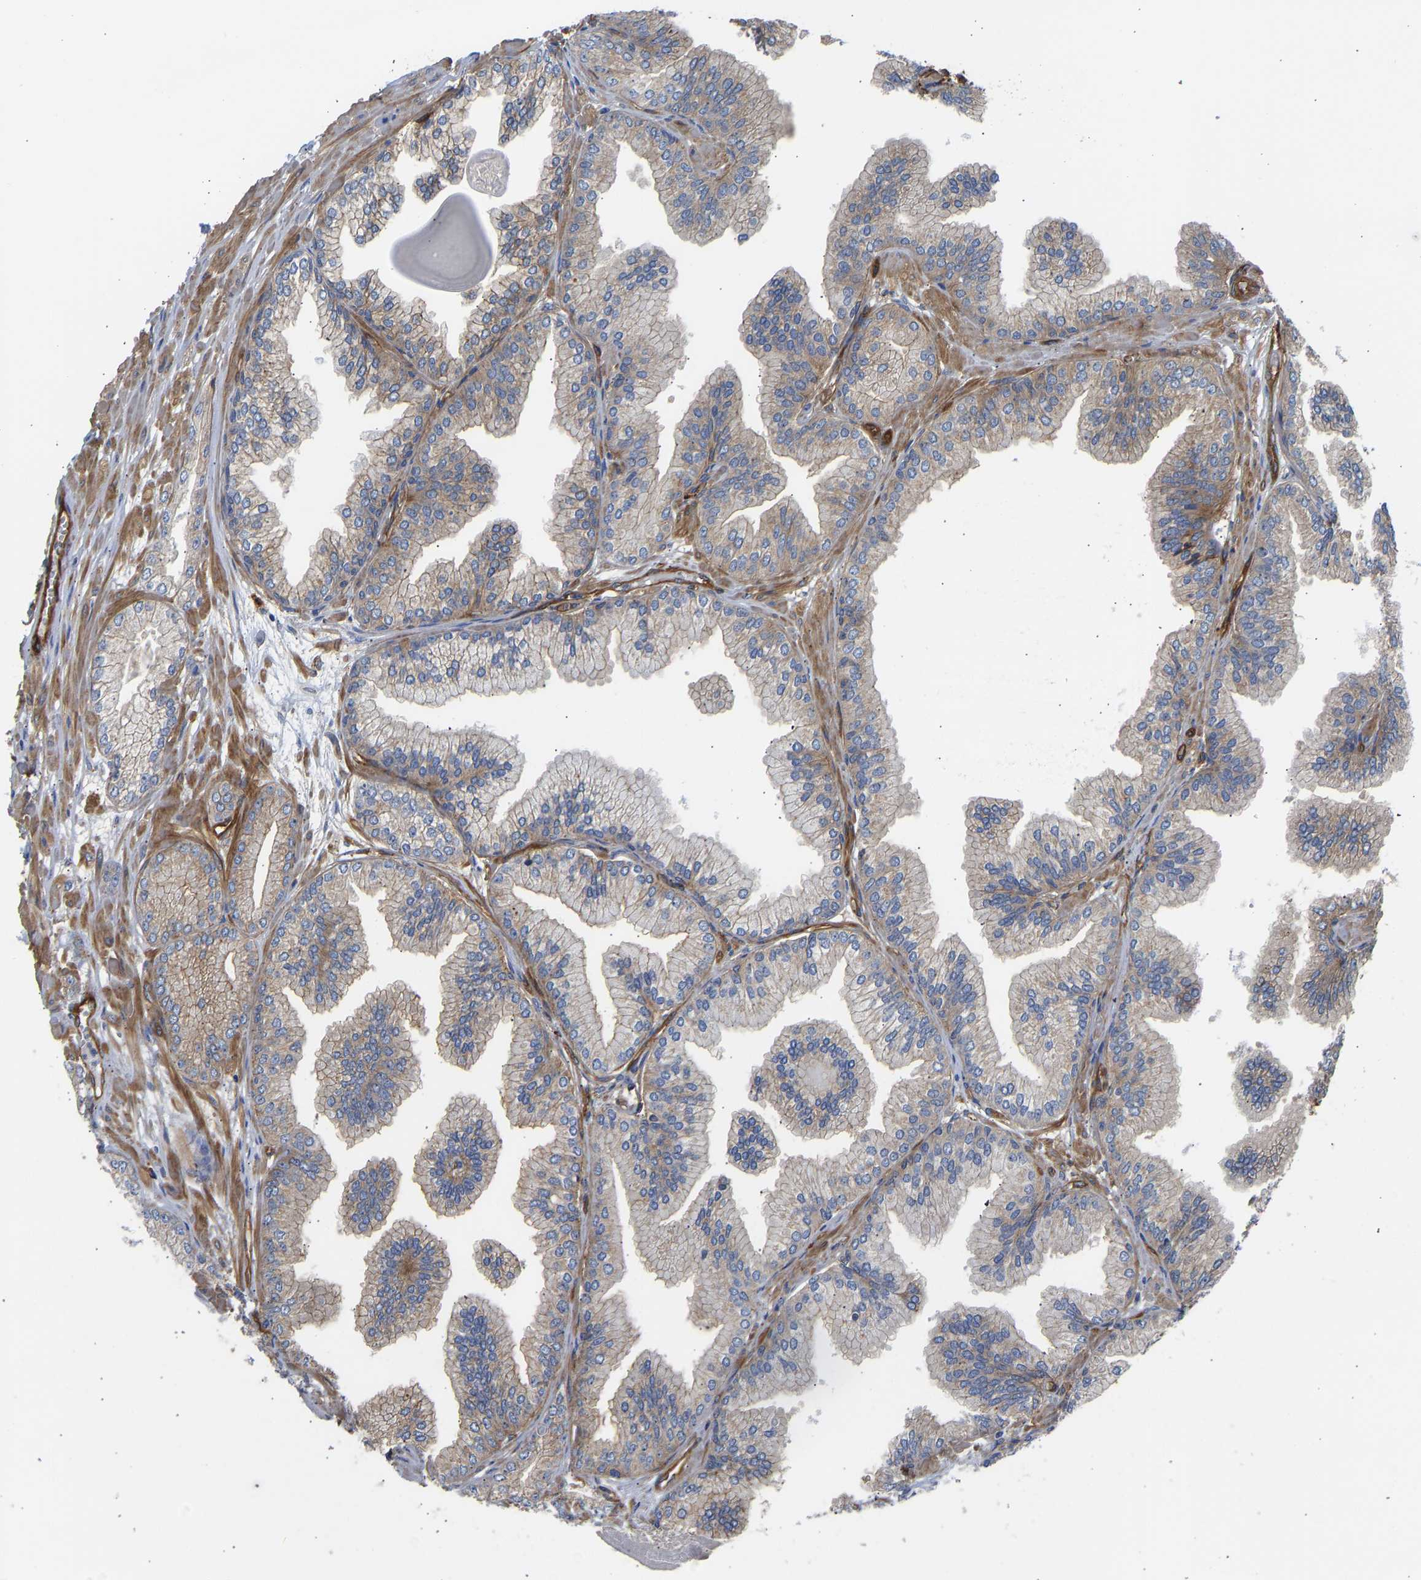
{"staining": {"intensity": "moderate", "quantity": ">75%", "location": "cytoplasmic/membranous"}, "tissue": "prostate cancer", "cell_type": "Tumor cells", "image_type": "cancer", "snomed": [{"axis": "morphology", "description": "Adenocarcinoma, Low grade"}, {"axis": "topography", "description": "Prostate"}], "caption": "The immunohistochemical stain shows moderate cytoplasmic/membranous staining in tumor cells of prostate cancer tissue.", "gene": "MYO1C", "patient": {"sex": "male", "age": 52}}